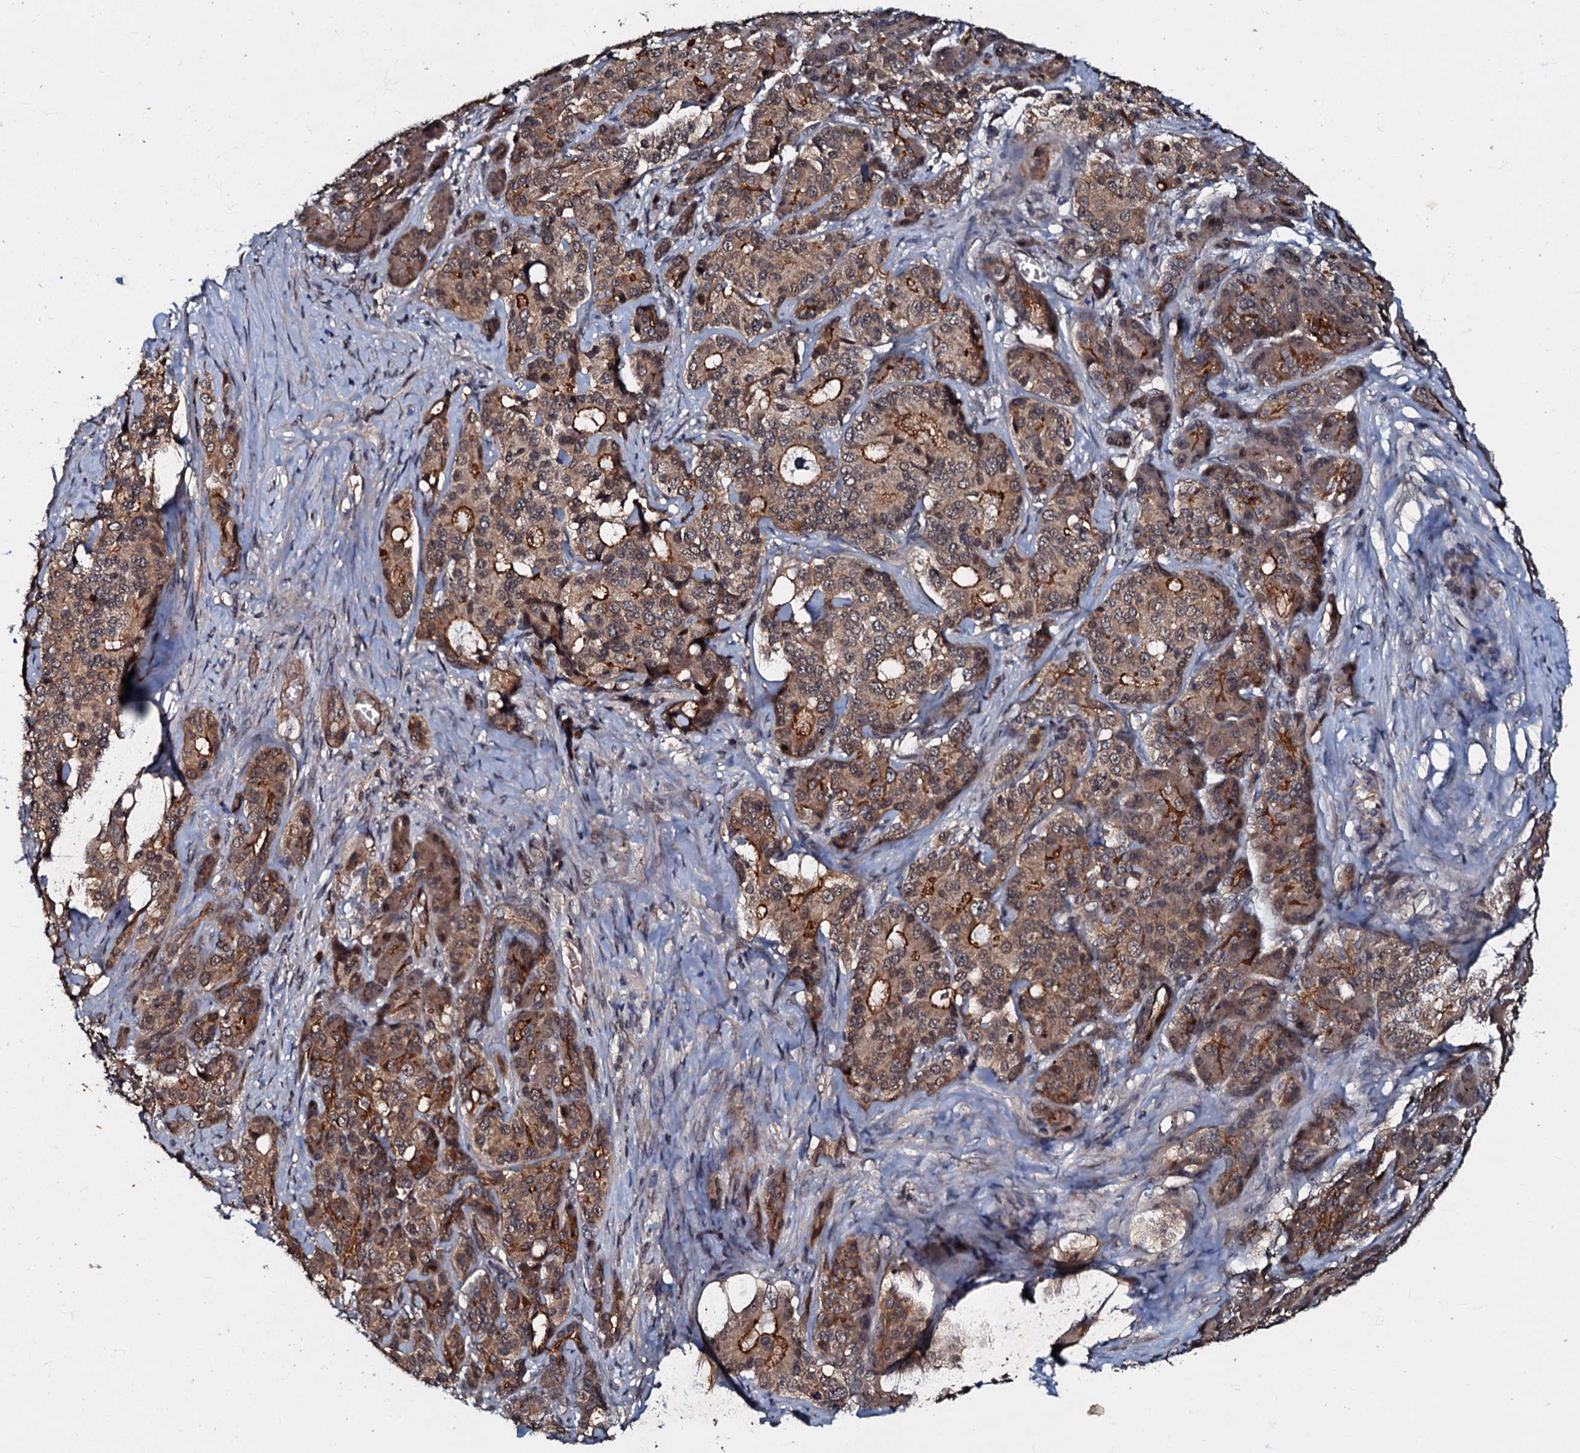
{"staining": {"intensity": "moderate", "quantity": ">75%", "location": "cytoplasmic/membranous"}, "tissue": "pancreatic cancer", "cell_type": "Tumor cells", "image_type": "cancer", "snomed": [{"axis": "morphology", "description": "Adenocarcinoma, NOS"}, {"axis": "topography", "description": "Pancreas"}], "caption": "This photomicrograph displays immunohistochemistry staining of human adenocarcinoma (pancreatic), with medium moderate cytoplasmic/membranous expression in approximately >75% of tumor cells.", "gene": "MANSC4", "patient": {"sex": "female", "age": 74}}